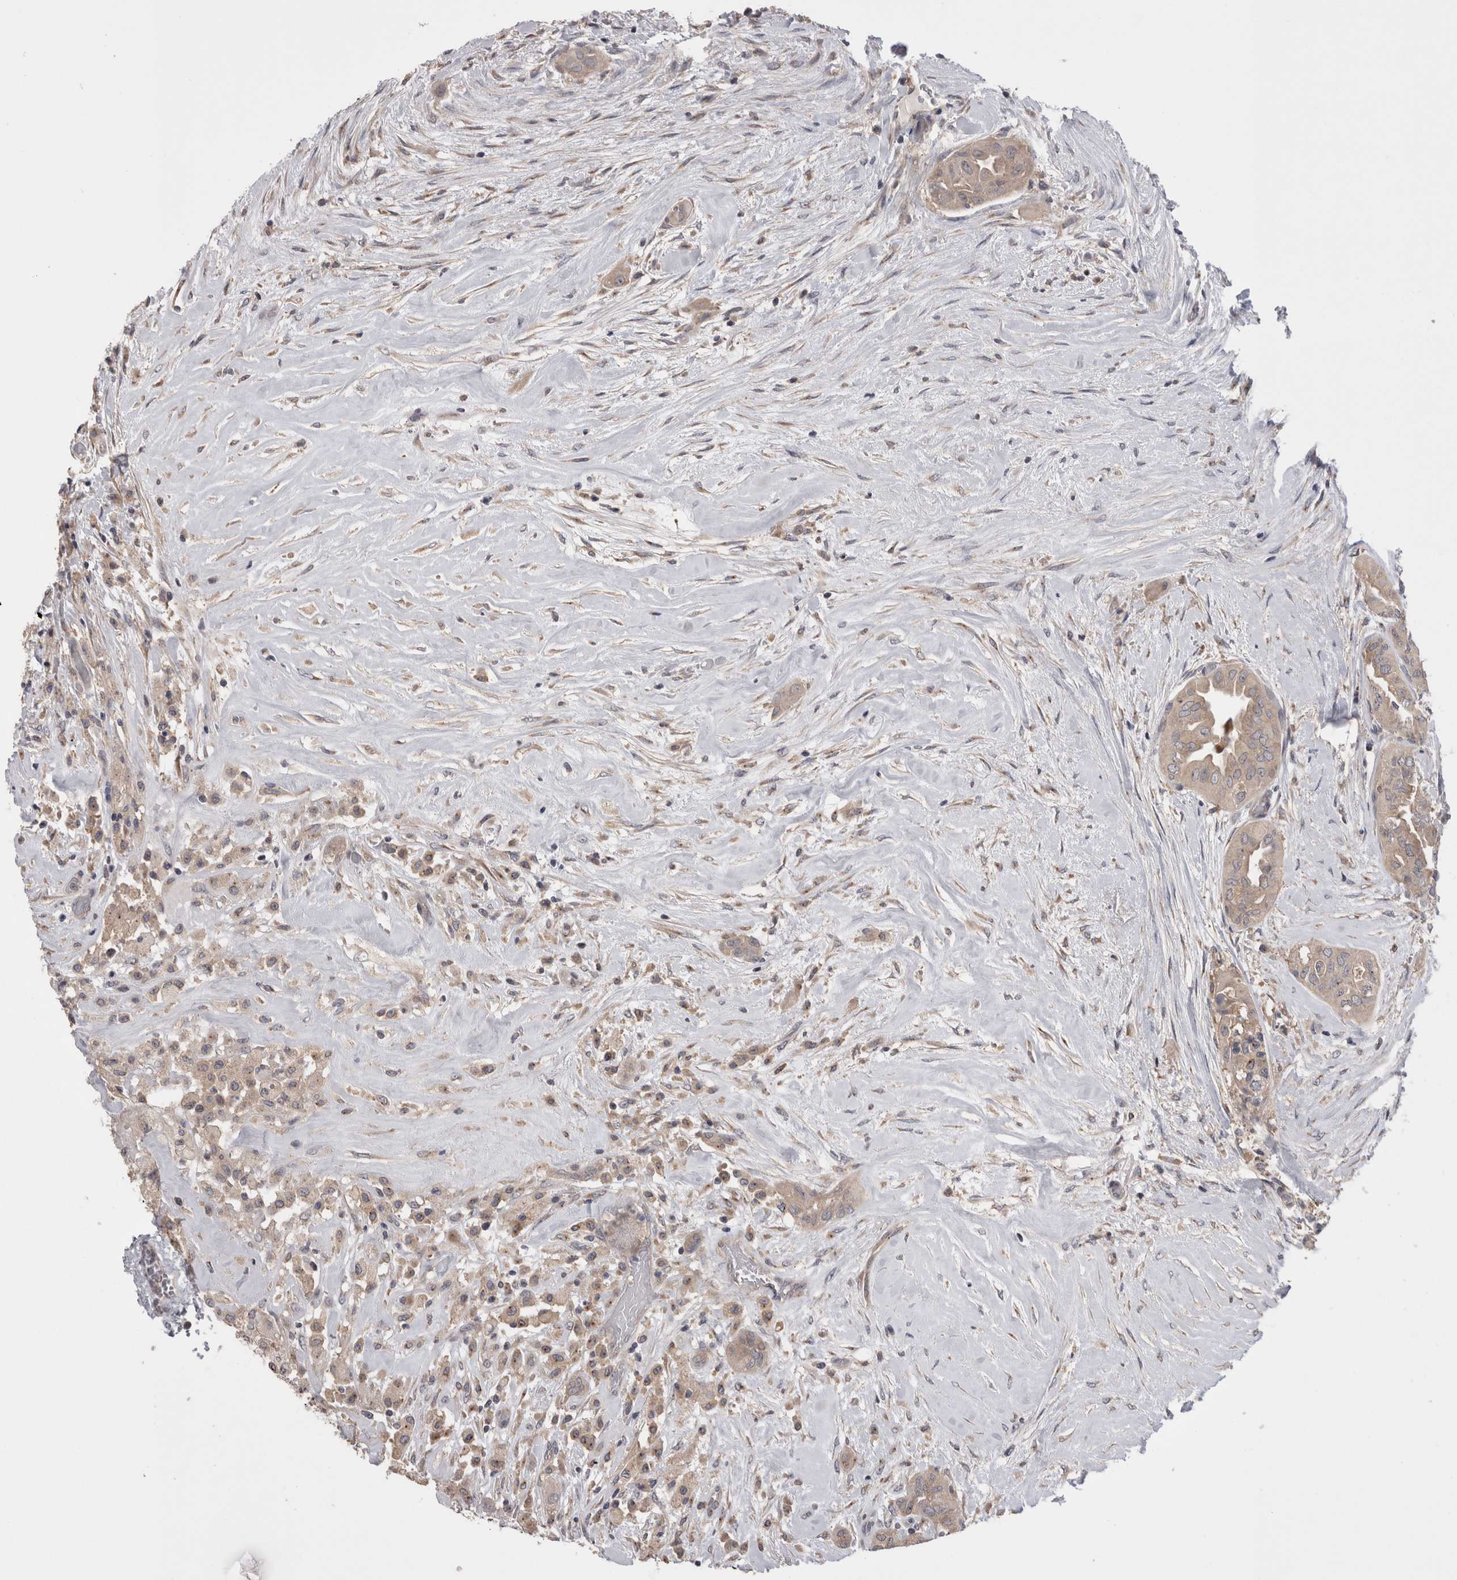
{"staining": {"intensity": "weak", "quantity": "25%-75%", "location": "cytoplasmic/membranous"}, "tissue": "thyroid cancer", "cell_type": "Tumor cells", "image_type": "cancer", "snomed": [{"axis": "morphology", "description": "Papillary adenocarcinoma, NOS"}, {"axis": "topography", "description": "Thyroid gland"}], "caption": "Immunohistochemistry histopathology image of neoplastic tissue: human thyroid papillary adenocarcinoma stained using immunohistochemistry exhibits low levels of weak protein expression localized specifically in the cytoplasmic/membranous of tumor cells, appearing as a cytoplasmic/membranous brown color.", "gene": "DCTN6", "patient": {"sex": "female", "age": 59}}